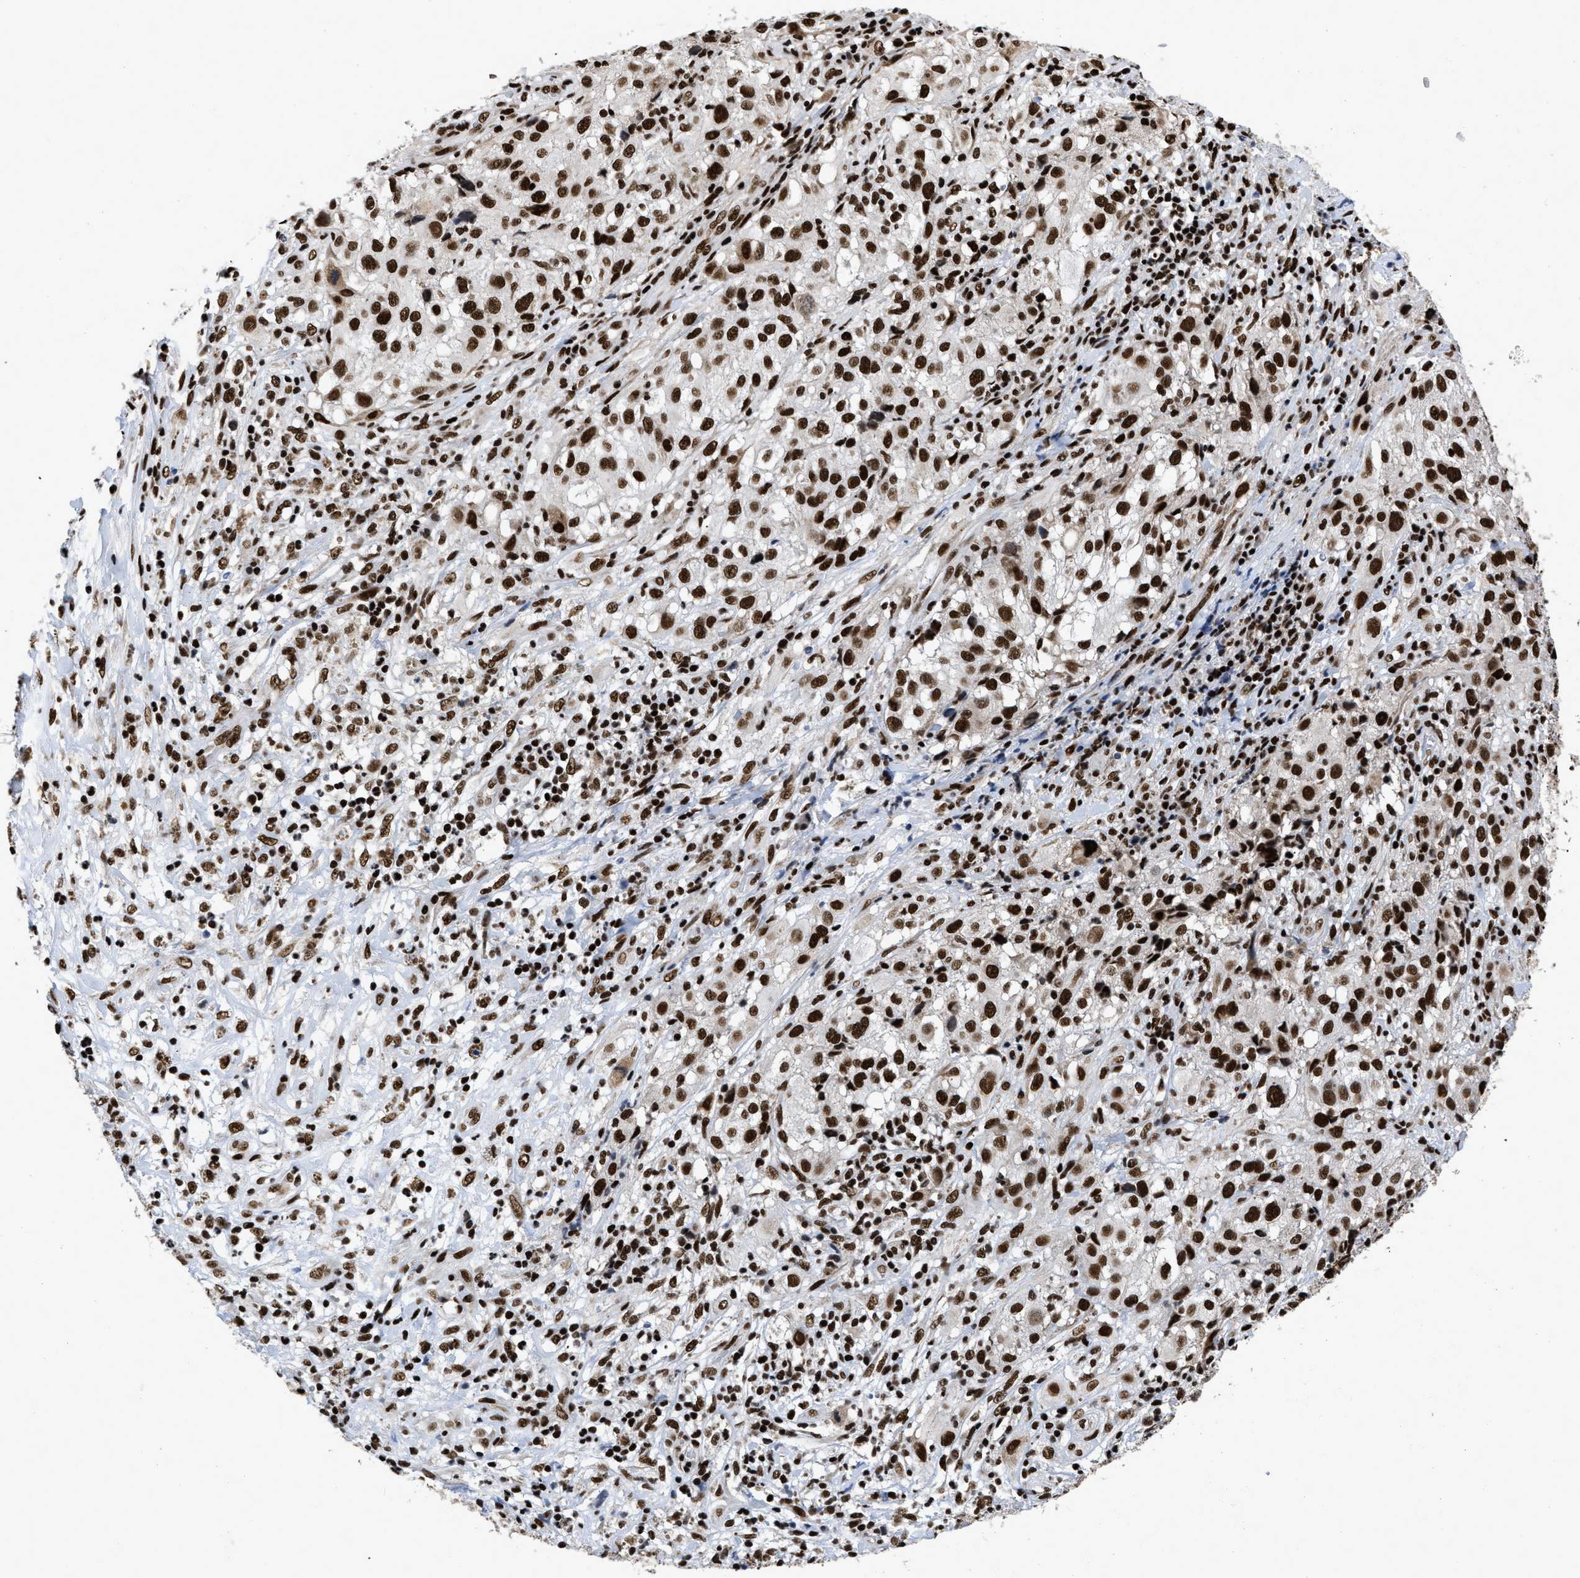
{"staining": {"intensity": "strong", "quantity": ">75%", "location": "nuclear"}, "tissue": "melanoma", "cell_type": "Tumor cells", "image_type": "cancer", "snomed": [{"axis": "morphology", "description": "Necrosis, NOS"}, {"axis": "morphology", "description": "Malignant melanoma, NOS"}, {"axis": "topography", "description": "Skin"}], "caption": "Immunohistochemical staining of melanoma shows high levels of strong nuclear protein expression in about >75% of tumor cells. Ihc stains the protein in brown and the nuclei are stained blue.", "gene": "CREB1", "patient": {"sex": "female", "age": 87}}